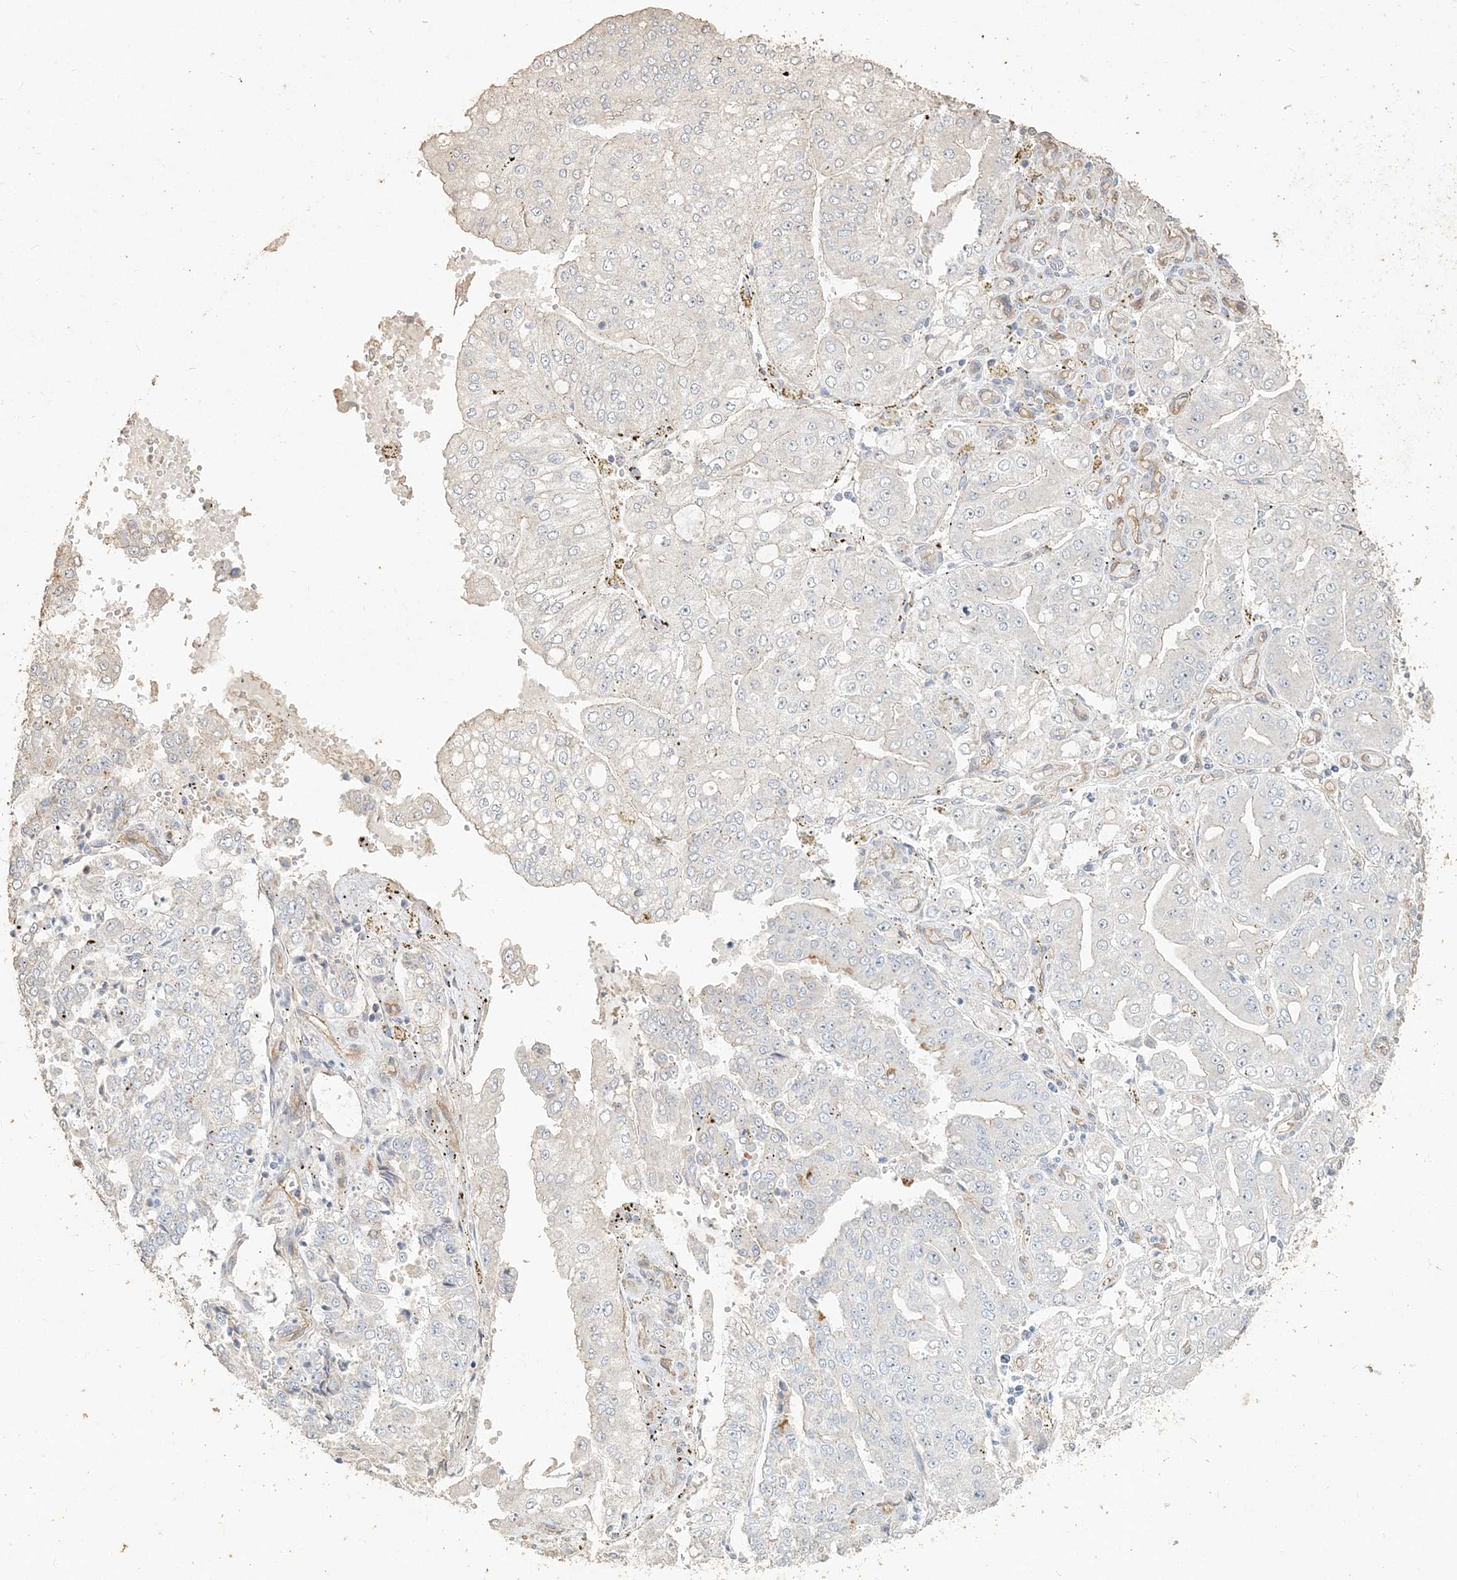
{"staining": {"intensity": "negative", "quantity": "none", "location": "none"}, "tissue": "stomach cancer", "cell_type": "Tumor cells", "image_type": "cancer", "snomed": [{"axis": "morphology", "description": "Adenocarcinoma, NOS"}, {"axis": "topography", "description": "Stomach"}], "caption": "Stomach cancer (adenocarcinoma) was stained to show a protein in brown. There is no significant staining in tumor cells.", "gene": "RNF145", "patient": {"sex": "male", "age": 76}}